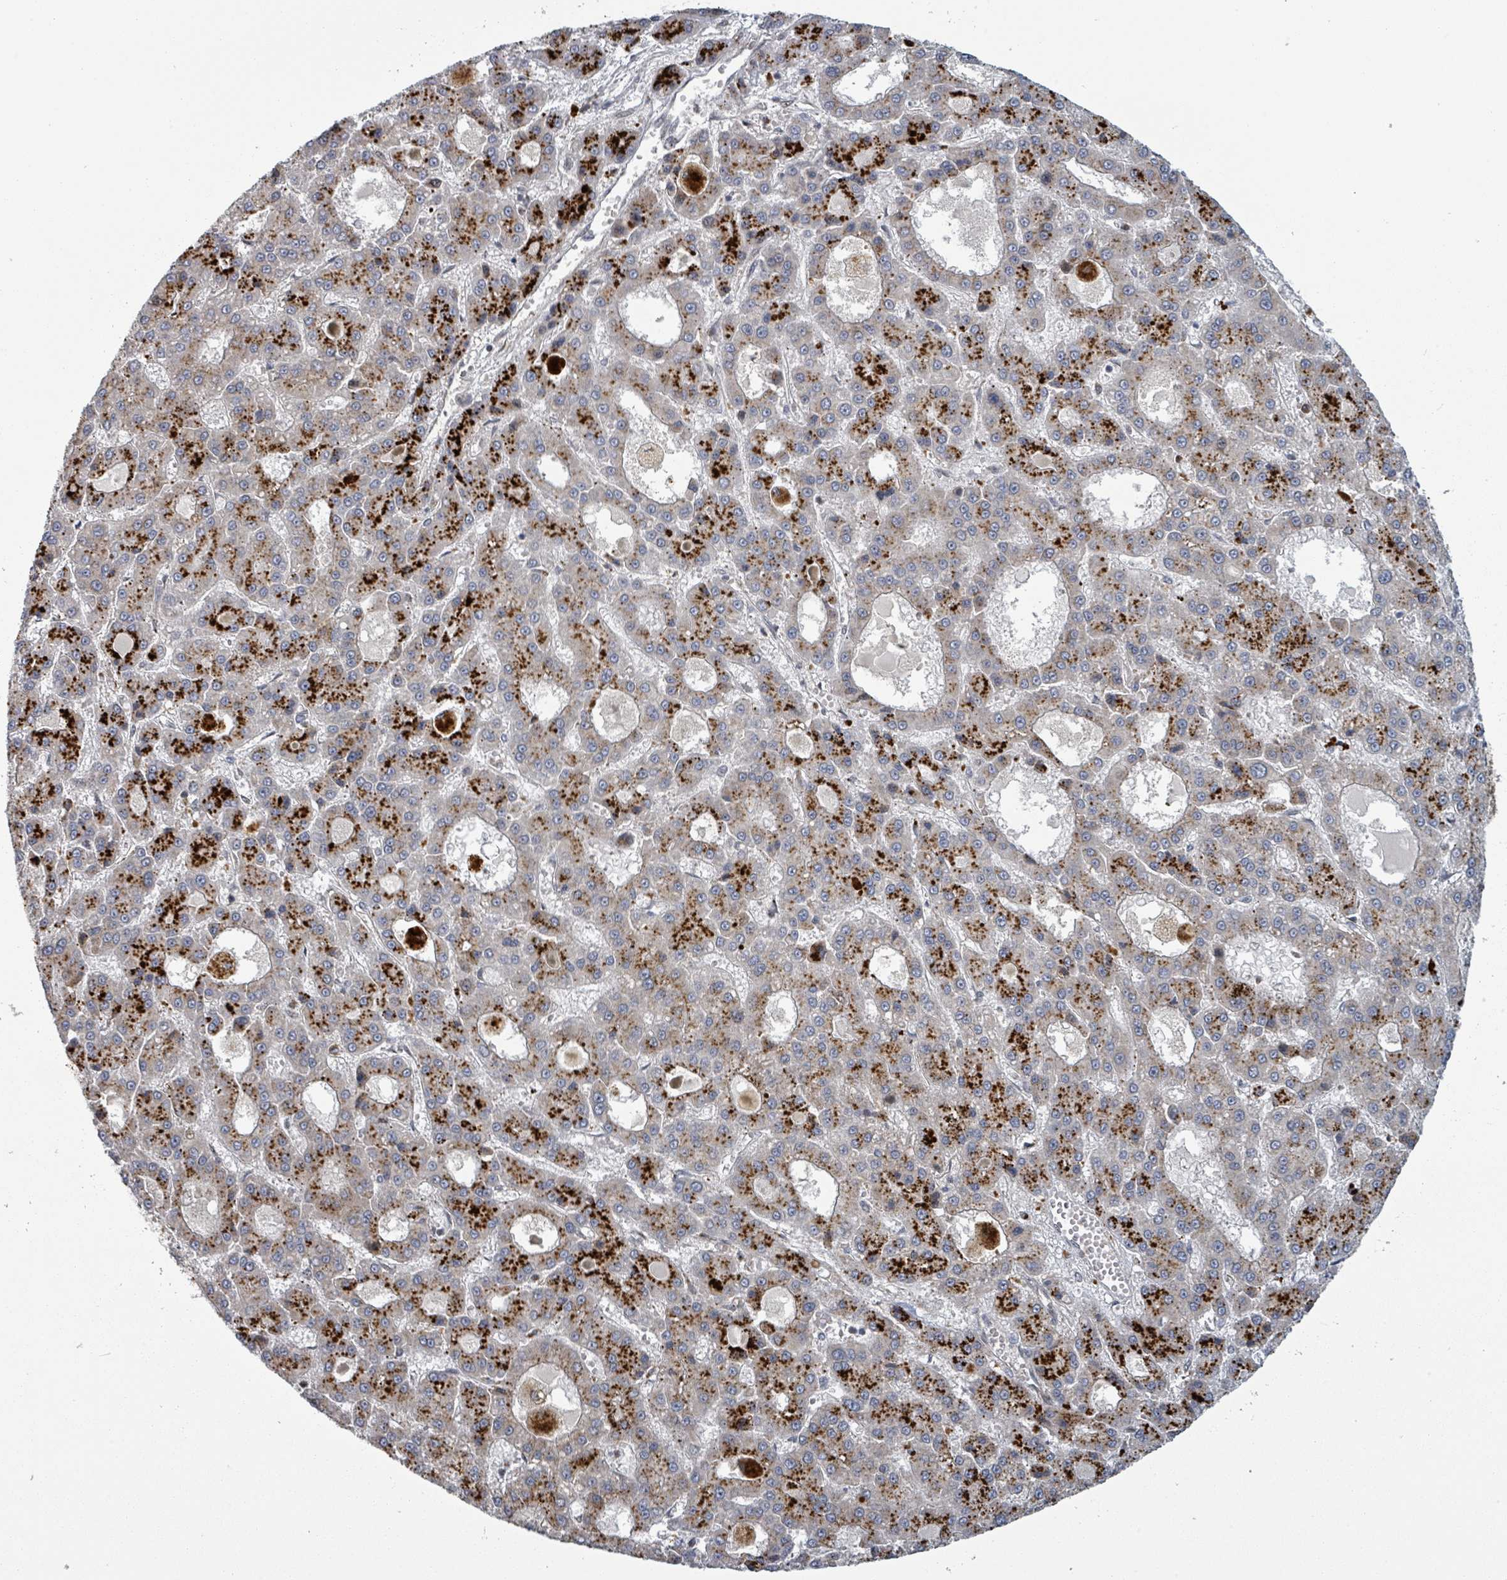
{"staining": {"intensity": "strong", "quantity": "25%-75%", "location": "cytoplasmic/membranous"}, "tissue": "liver cancer", "cell_type": "Tumor cells", "image_type": "cancer", "snomed": [{"axis": "morphology", "description": "Carcinoma, Hepatocellular, NOS"}, {"axis": "topography", "description": "Liver"}], "caption": "DAB (3,3'-diaminobenzidine) immunohistochemical staining of liver cancer (hepatocellular carcinoma) exhibits strong cytoplasmic/membranous protein staining in about 25%-75% of tumor cells. The staining was performed using DAB (3,3'-diaminobenzidine) to visualize the protein expression in brown, while the nuclei were stained in blue with hematoxylin (Magnification: 20x).", "gene": "GTF3C1", "patient": {"sex": "male", "age": 70}}